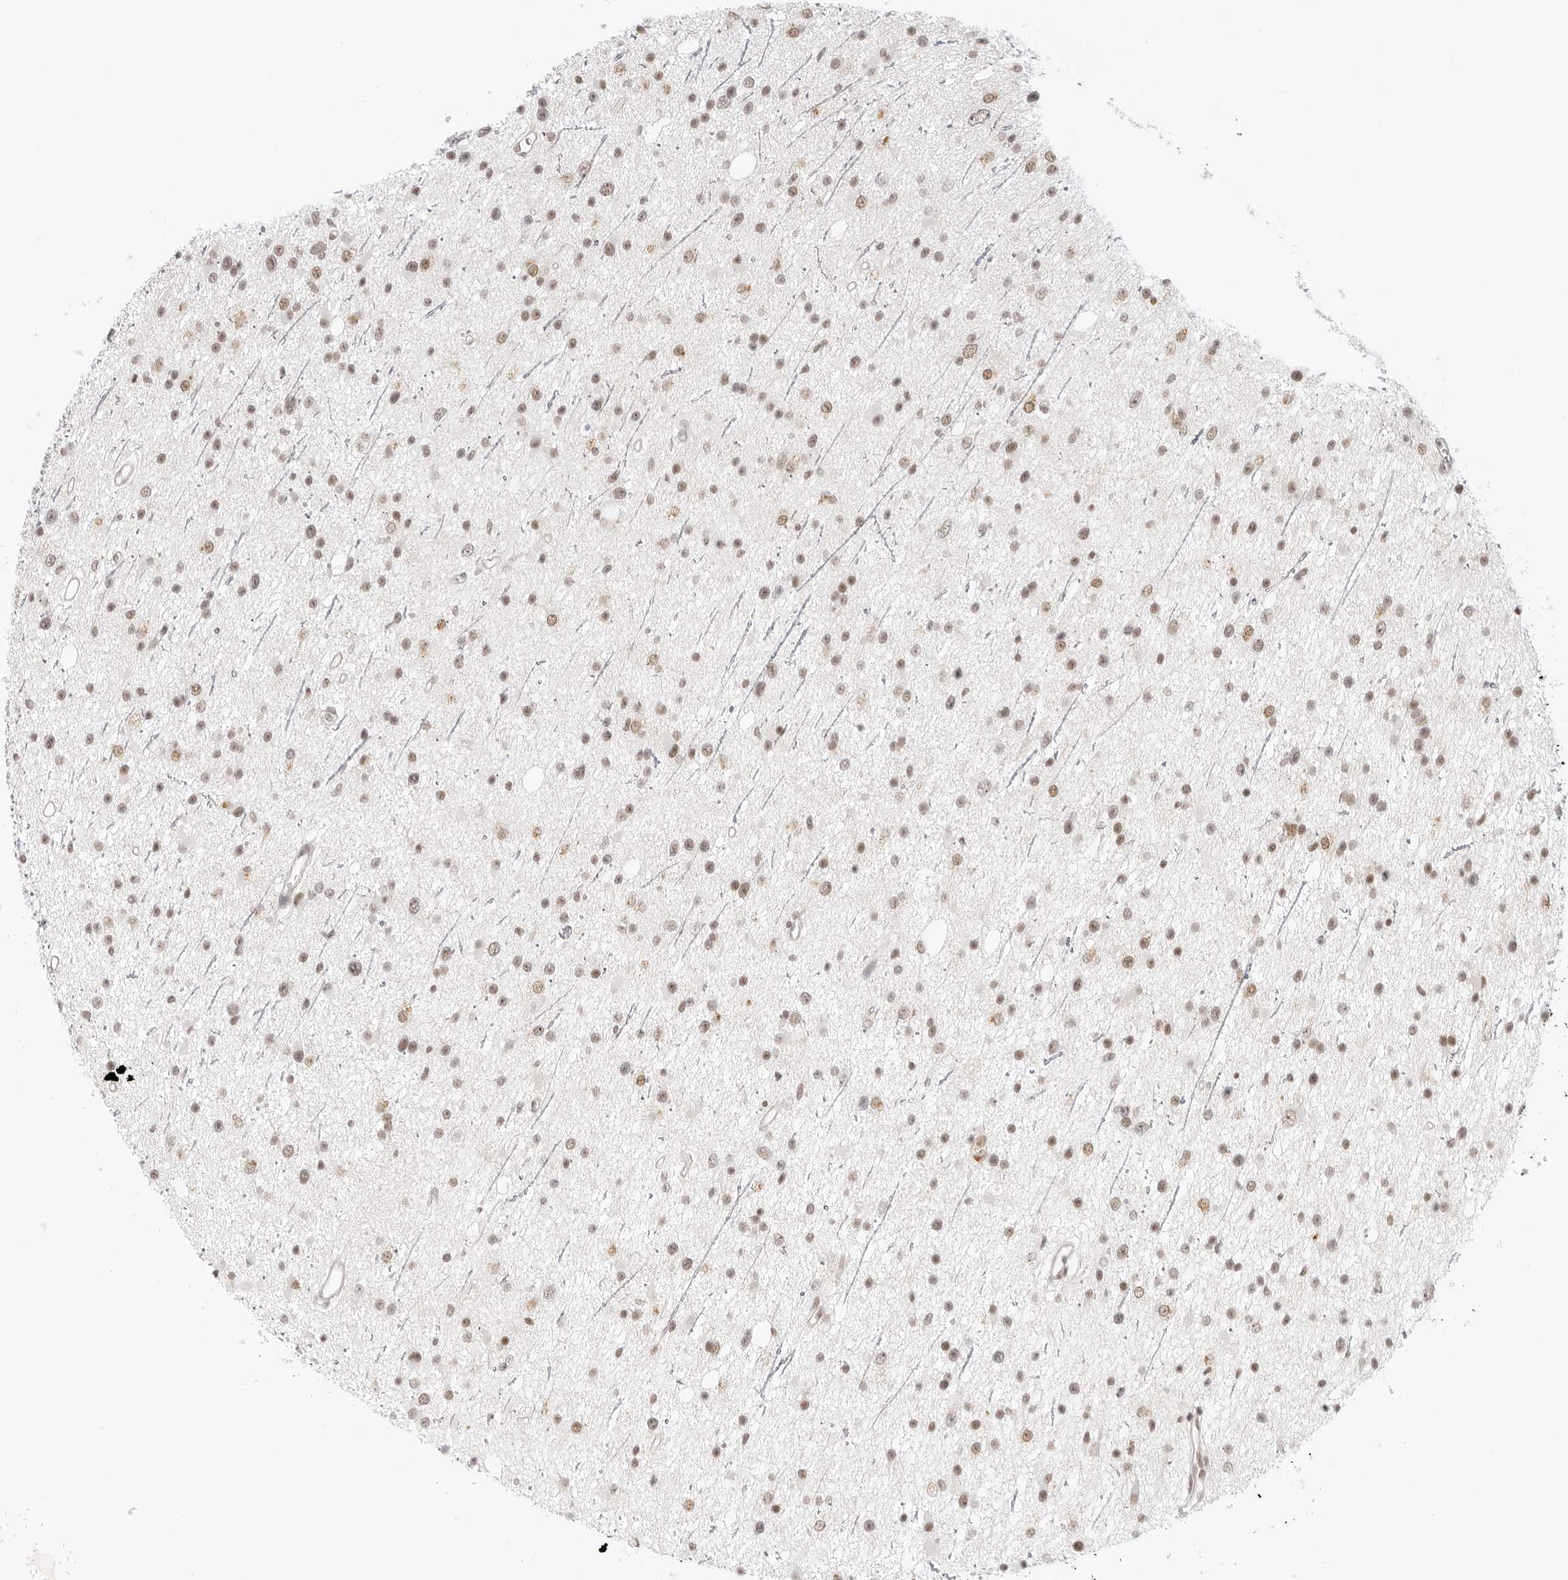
{"staining": {"intensity": "moderate", "quantity": ">75%", "location": "nuclear"}, "tissue": "glioma", "cell_type": "Tumor cells", "image_type": "cancer", "snomed": [{"axis": "morphology", "description": "Glioma, malignant, Low grade"}, {"axis": "topography", "description": "Cerebral cortex"}], "caption": "A brown stain labels moderate nuclear positivity of a protein in human glioma tumor cells.", "gene": "TCIM", "patient": {"sex": "female", "age": 39}}